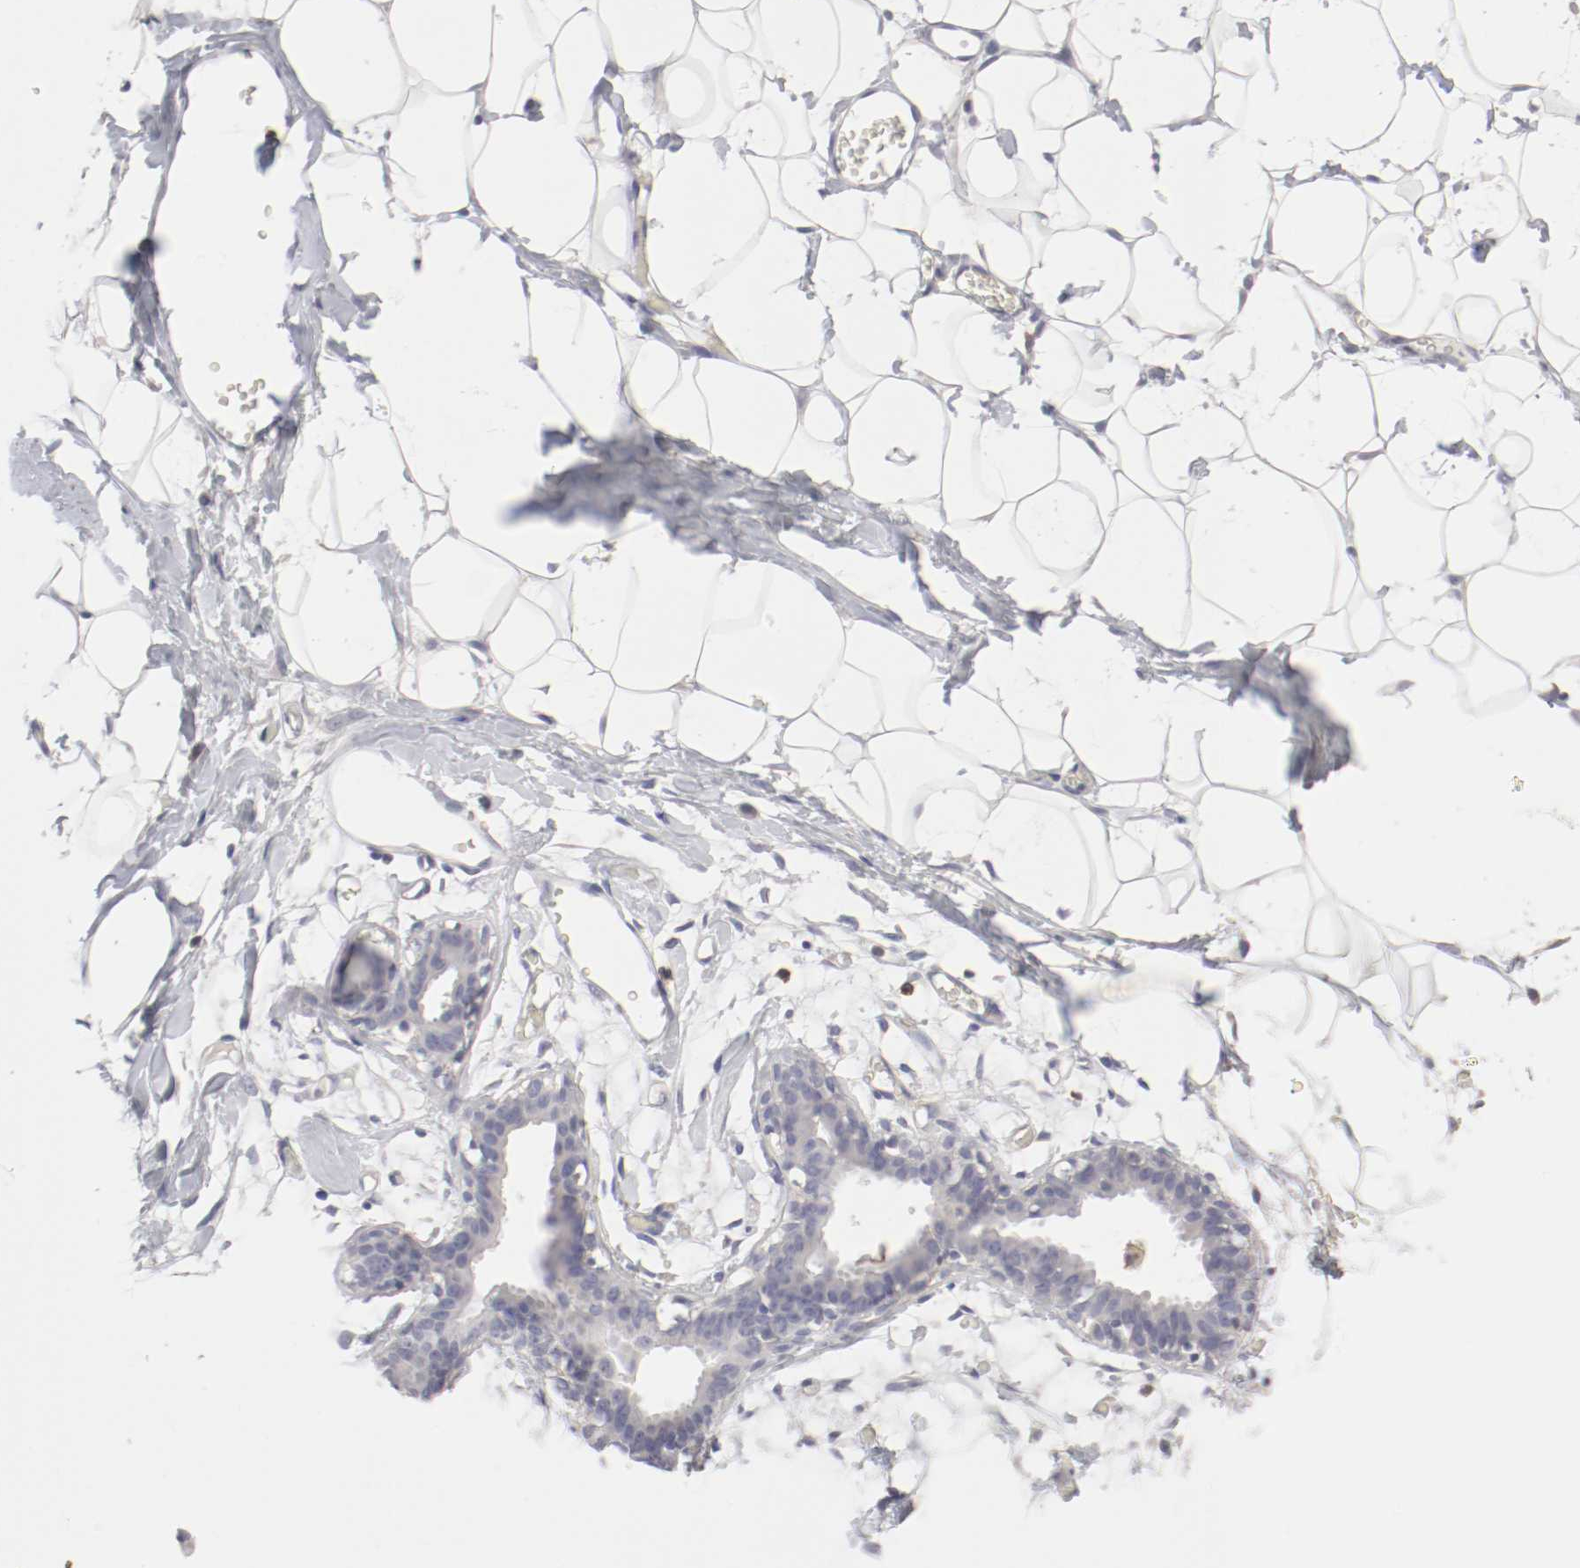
{"staining": {"intensity": "negative", "quantity": "none", "location": "none"}, "tissue": "adipose tissue", "cell_type": "Adipocytes", "image_type": "normal", "snomed": [{"axis": "morphology", "description": "Normal tissue, NOS"}, {"axis": "topography", "description": "Breast"}, {"axis": "topography", "description": "Soft tissue"}], "caption": "Immunohistochemistry histopathology image of benign human adipose tissue stained for a protein (brown), which displays no staining in adipocytes. The staining is performed using DAB brown chromogen with nuclei counter-stained in using hematoxylin.", "gene": "ITGAX", "patient": {"sex": "female", "age": 25}}